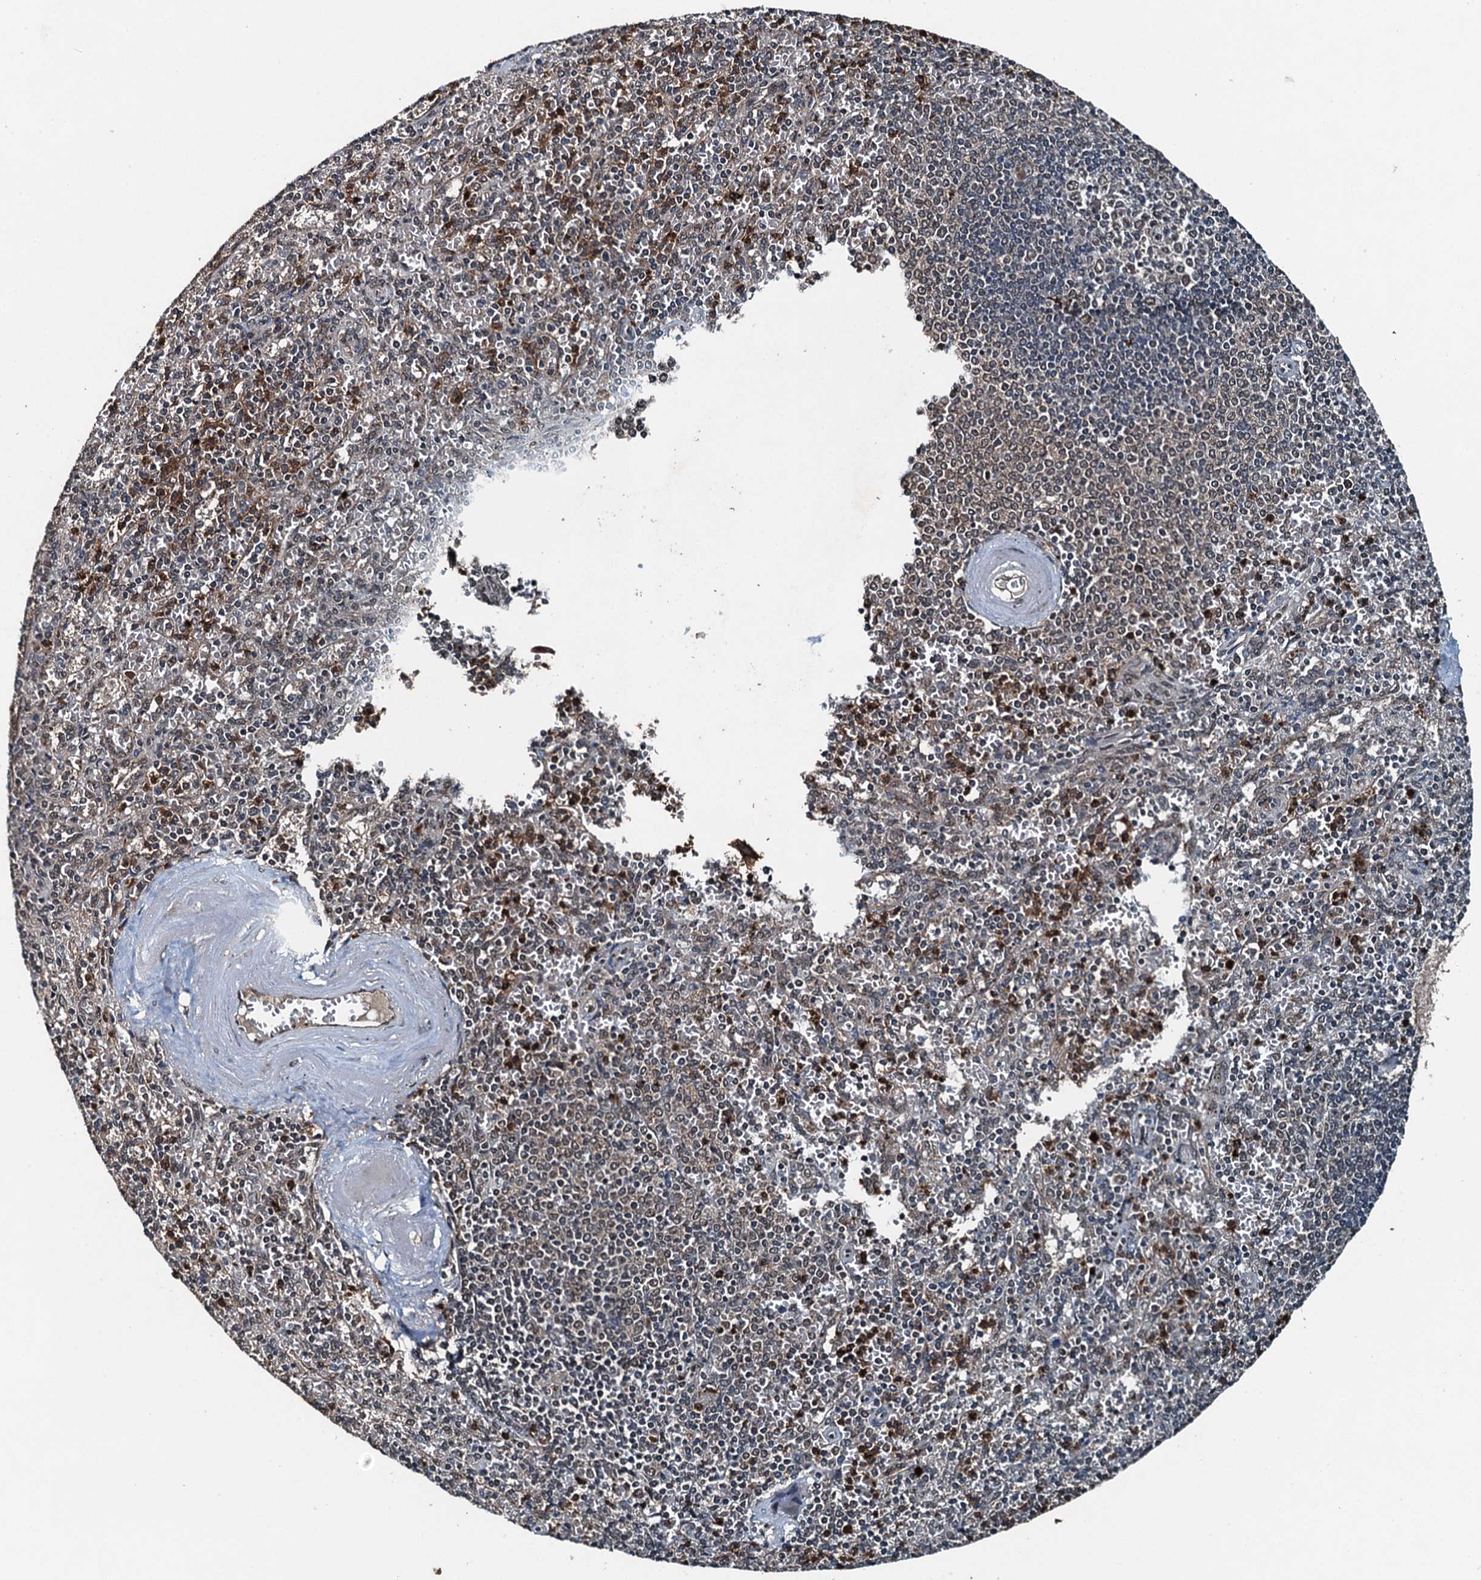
{"staining": {"intensity": "moderate", "quantity": "<25%", "location": "cytoplasmic/membranous"}, "tissue": "spleen", "cell_type": "Cells in red pulp", "image_type": "normal", "snomed": [{"axis": "morphology", "description": "Normal tissue, NOS"}, {"axis": "topography", "description": "Spleen"}], "caption": "Immunohistochemistry photomicrograph of normal spleen stained for a protein (brown), which demonstrates low levels of moderate cytoplasmic/membranous staining in about <25% of cells in red pulp.", "gene": "UBXN6", "patient": {"sex": "male", "age": 82}}